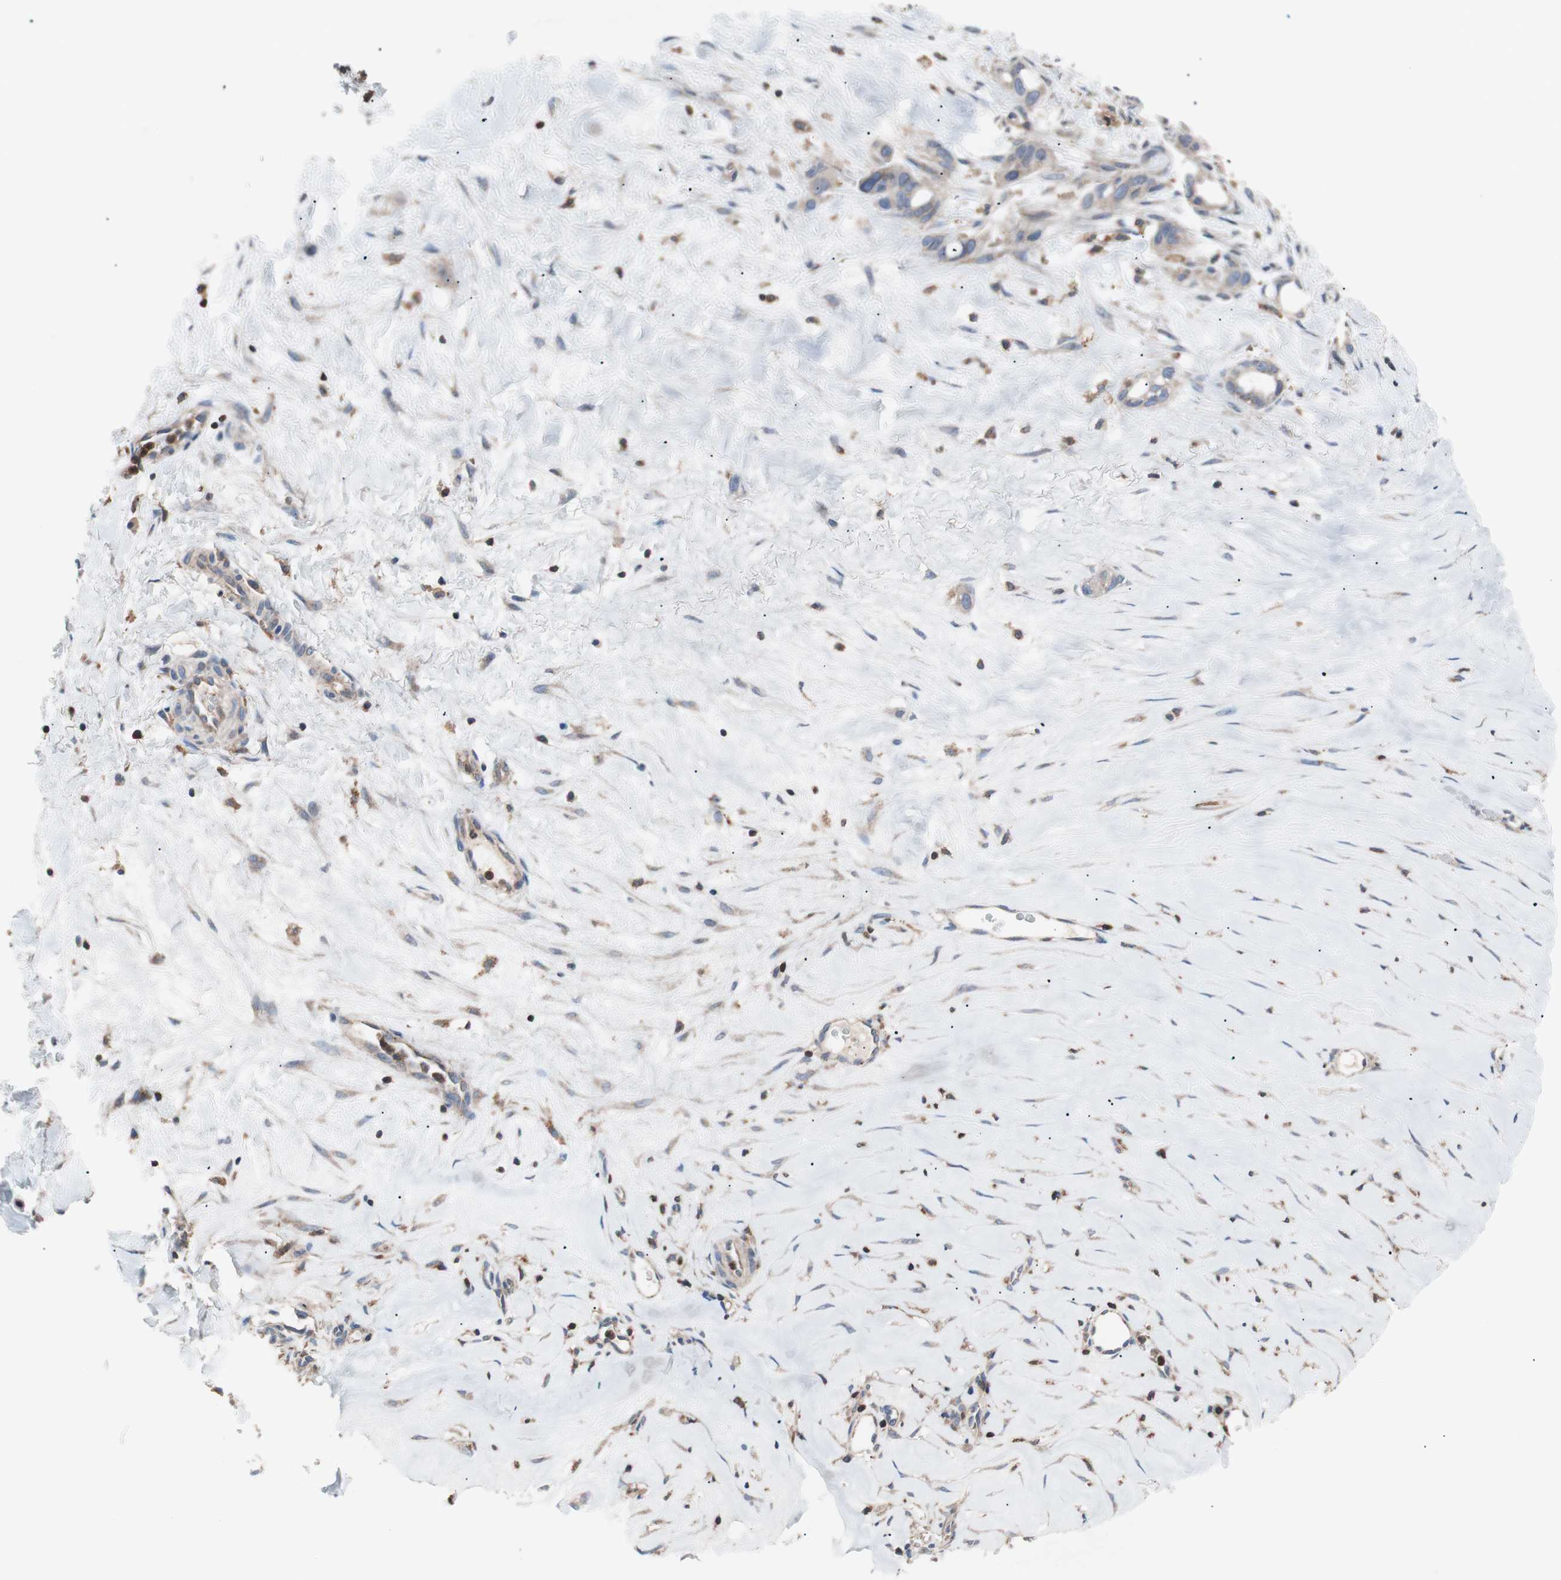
{"staining": {"intensity": "moderate", "quantity": ">75%", "location": "cytoplasmic/membranous"}, "tissue": "liver cancer", "cell_type": "Tumor cells", "image_type": "cancer", "snomed": [{"axis": "morphology", "description": "Cholangiocarcinoma"}, {"axis": "topography", "description": "Liver"}], "caption": "Cholangiocarcinoma (liver) stained with a brown dye shows moderate cytoplasmic/membranous positive positivity in approximately >75% of tumor cells.", "gene": "PIK3R1", "patient": {"sex": "female", "age": 65}}